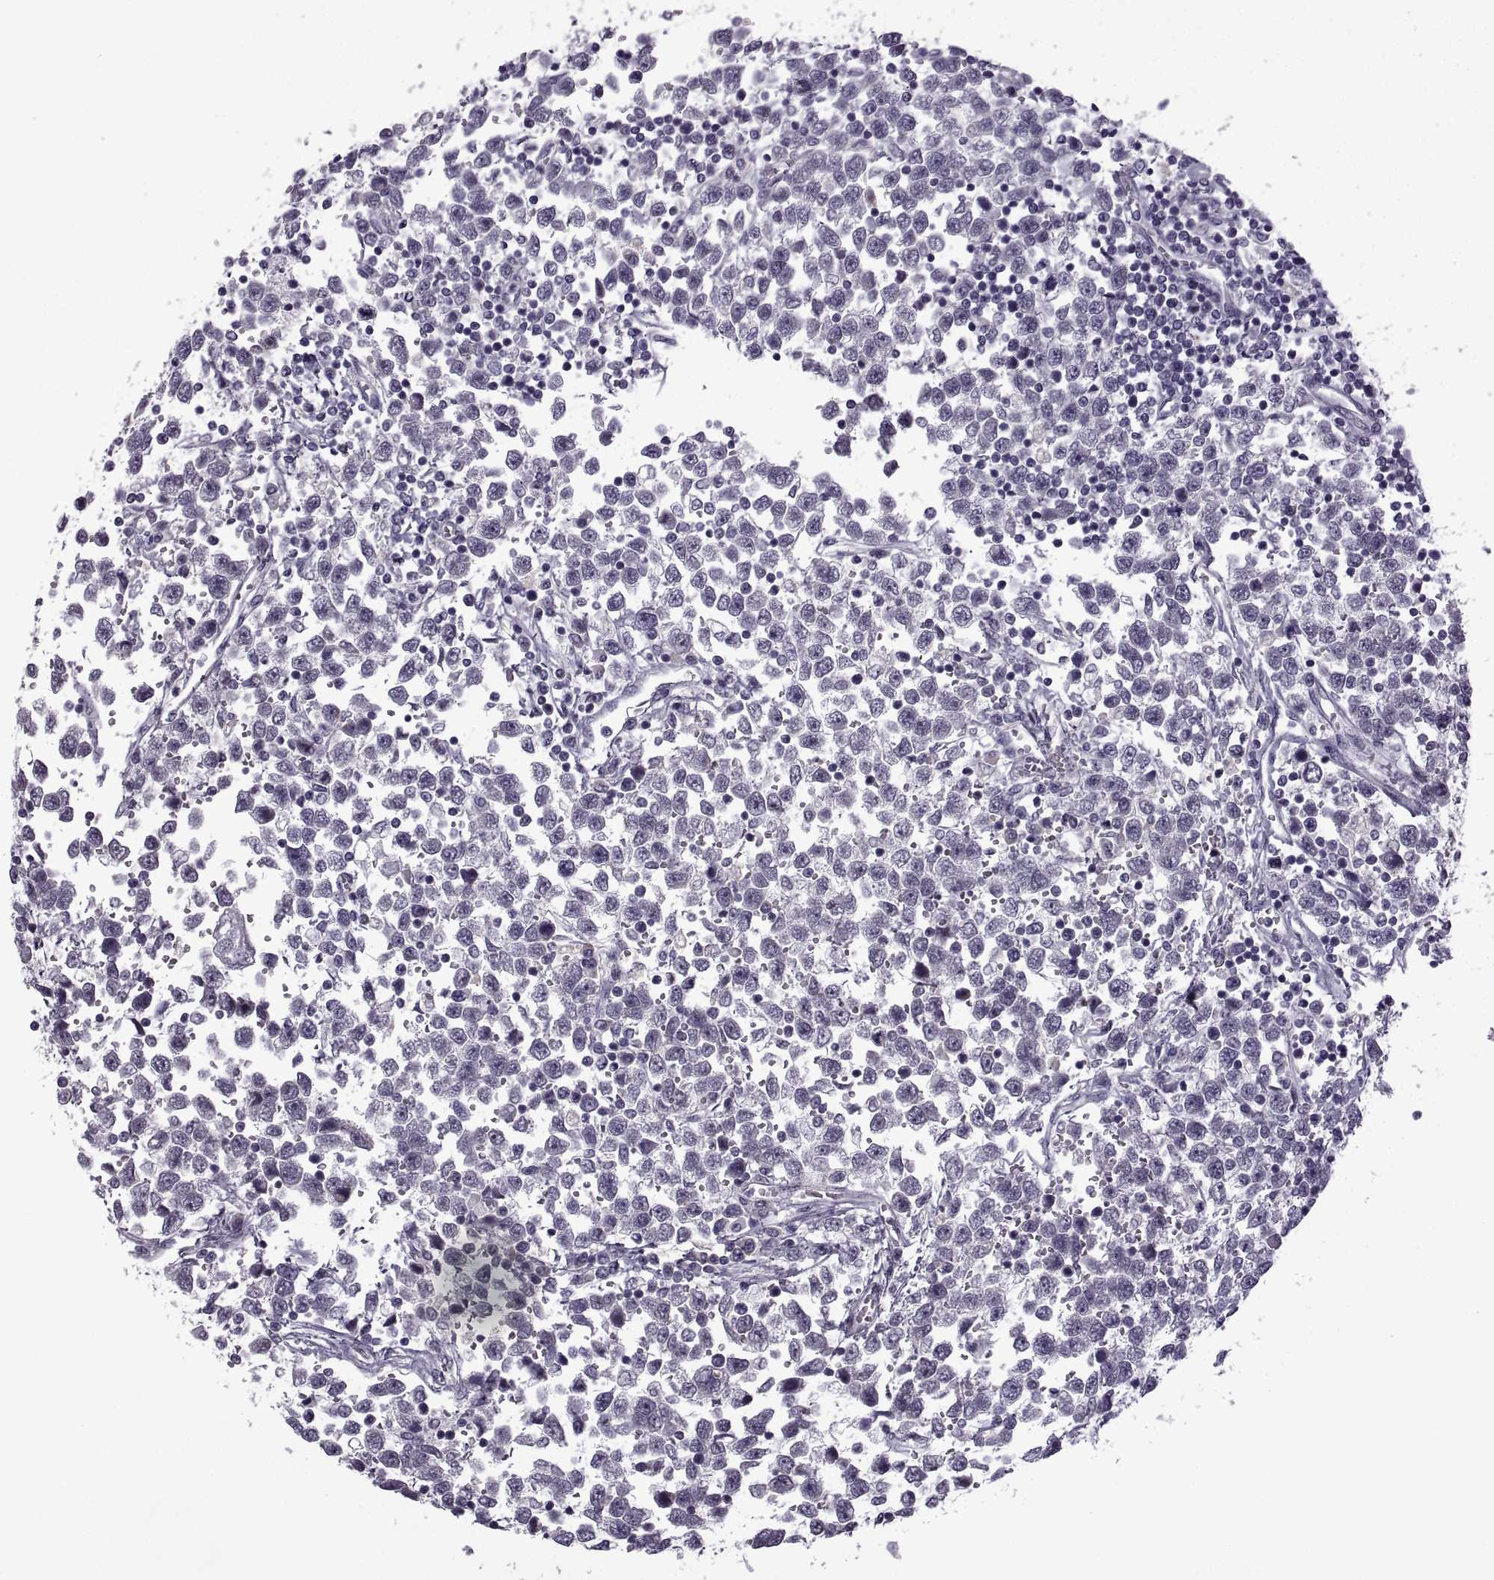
{"staining": {"intensity": "negative", "quantity": "none", "location": "none"}, "tissue": "testis cancer", "cell_type": "Tumor cells", "image_type": "cancer", "snomed": [{"axis": "morphology", "description": "Seminoma, NOS"}, {"axis": "topography", "description": "Testis"}], "caption": "DAB (3,3'-diaminobenzidine) immunohistochemical staining of human testis seminoma displays no significant expression in tumor cells.", "gene": "RIPK4", "patient": {"sex": "male", "age": 34}}